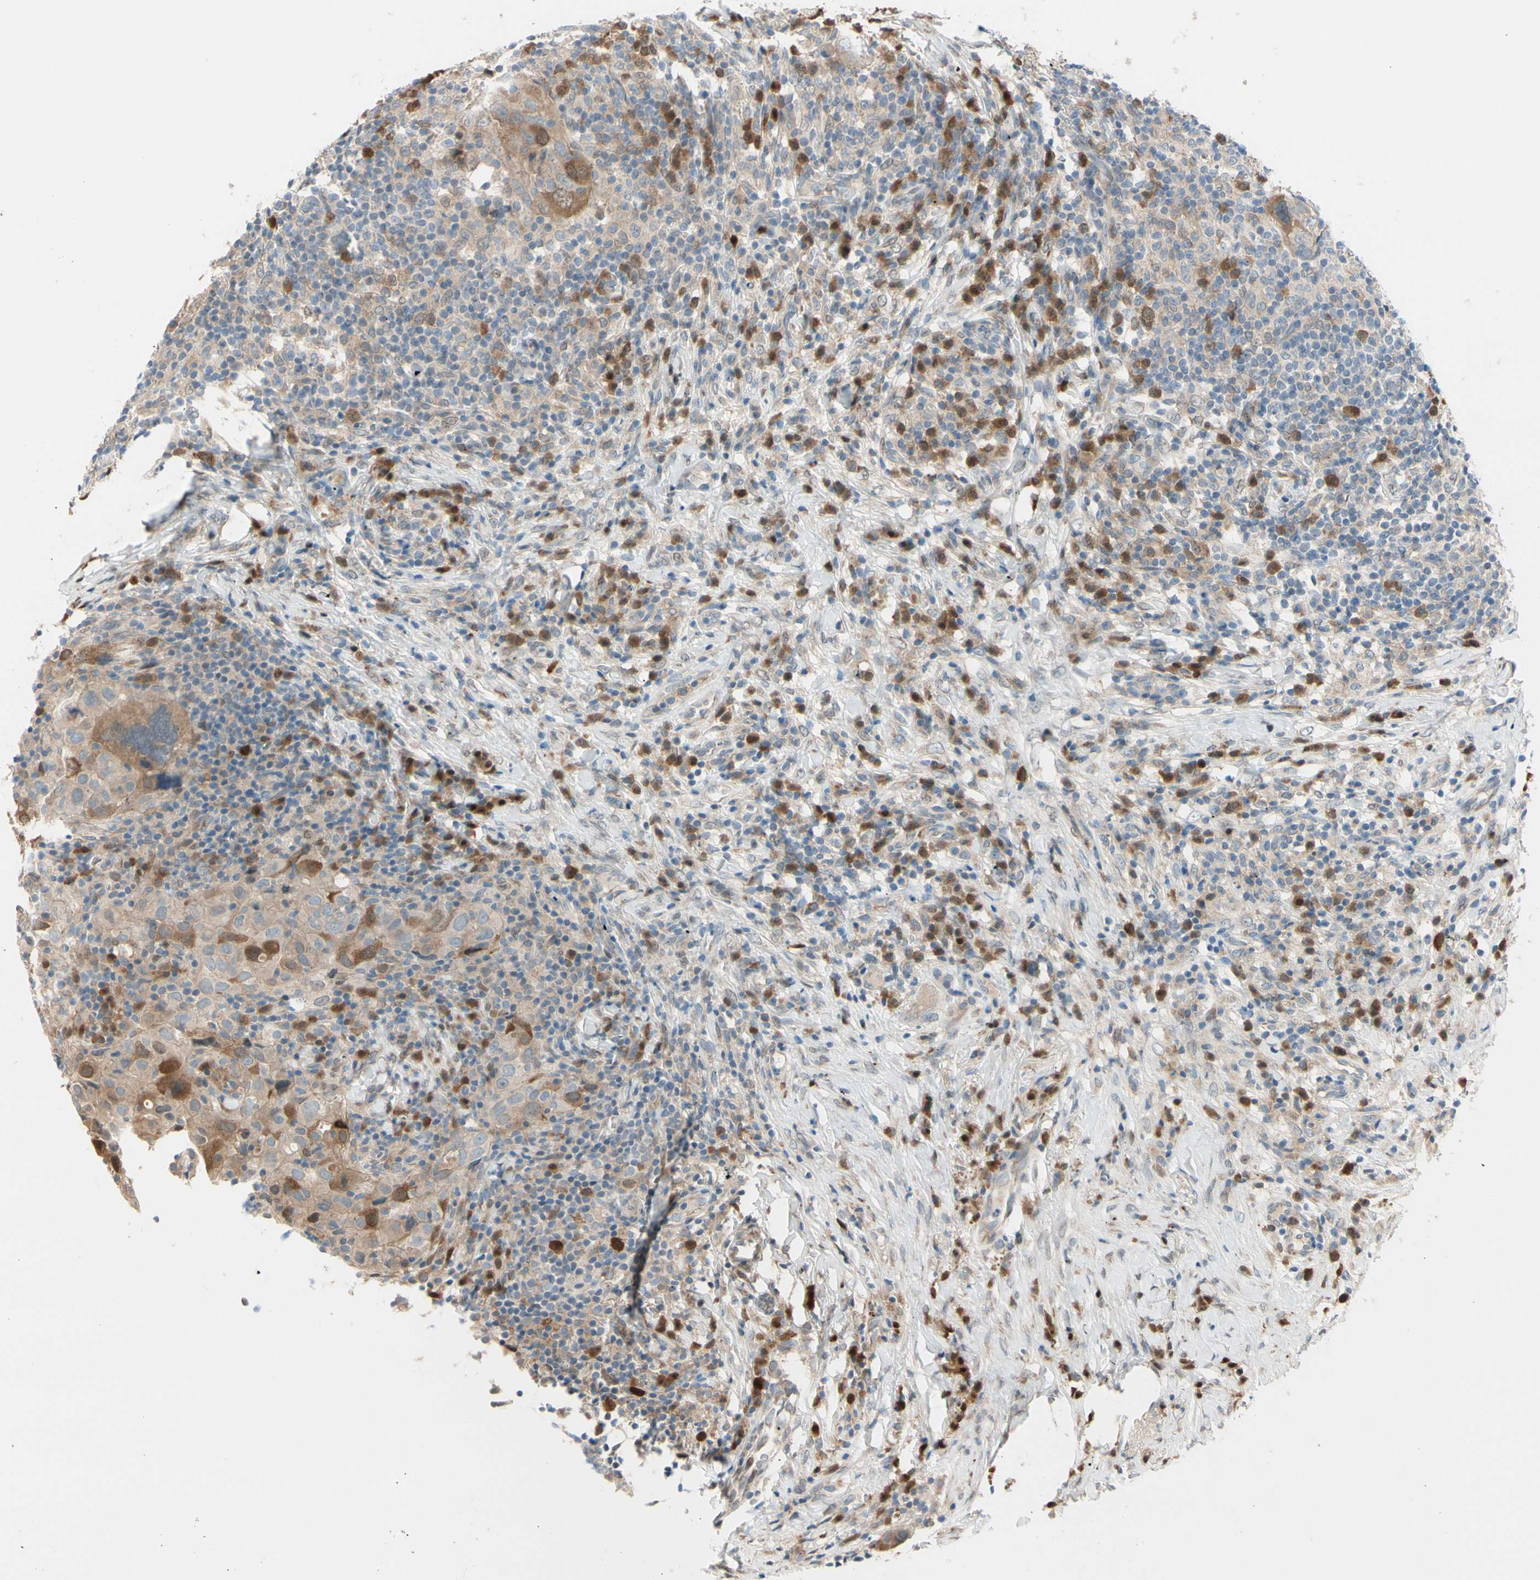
{"staining": {"intensity": "moderate", "quantity": ">75%", "location": "cytoplasmic/membranous"}, "tissue": "breast cancer", "cell_type": "Tumor cells", "image_type": "cancer", "snomed": [{"axis": "morphology", "description": "Duct carcinoma"}, {"axis": "topography", "description": "Breast"}], "caption": "High-power microscopy captured an immunohistochemistry (IHC) histopathology image of breast infiltrating ductal carcinoma, revealing moderate cytoplasmic/membranous staining in approximately >75% of tumor cells.", "gene": "PTTG1", "patient": {"sex": "female", "age": 37}}